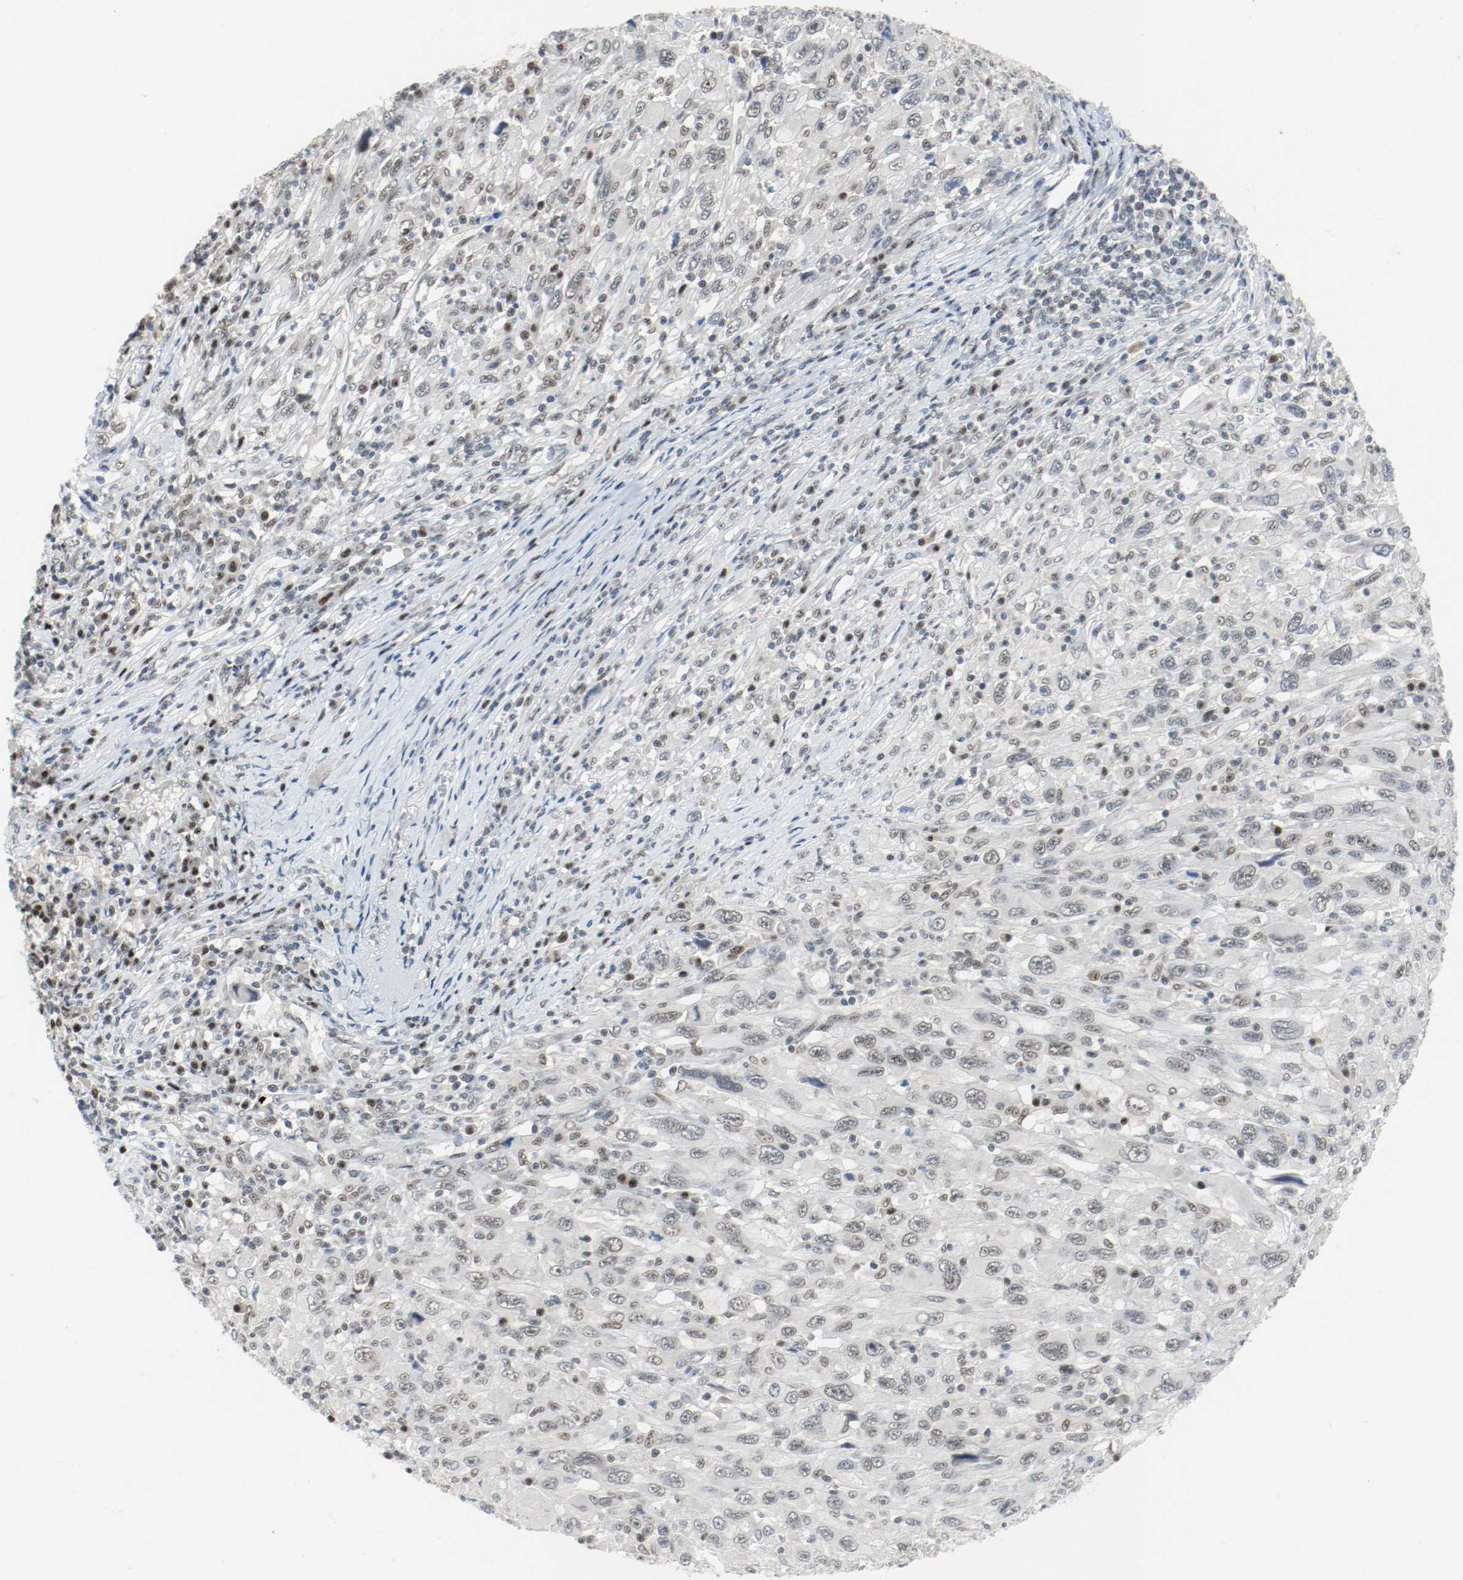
{"staining": {"intensity": "weak", "quantity": "<25%", "location": "nuclear"}, "tissue": "melanoma", "cell_type": "Tumor cells", "image_type": "cancer", "snomed": [{"axis": "morphology", "description": "Malignant melanoma, Metastatic site"}, {"axis": "topography", "description": "Skin"}], "caption": "Tumor cells are negative for protein expression in human melanoma.", "gene": "ASH1L", "patient": {"sex": "female", "age": 56}}